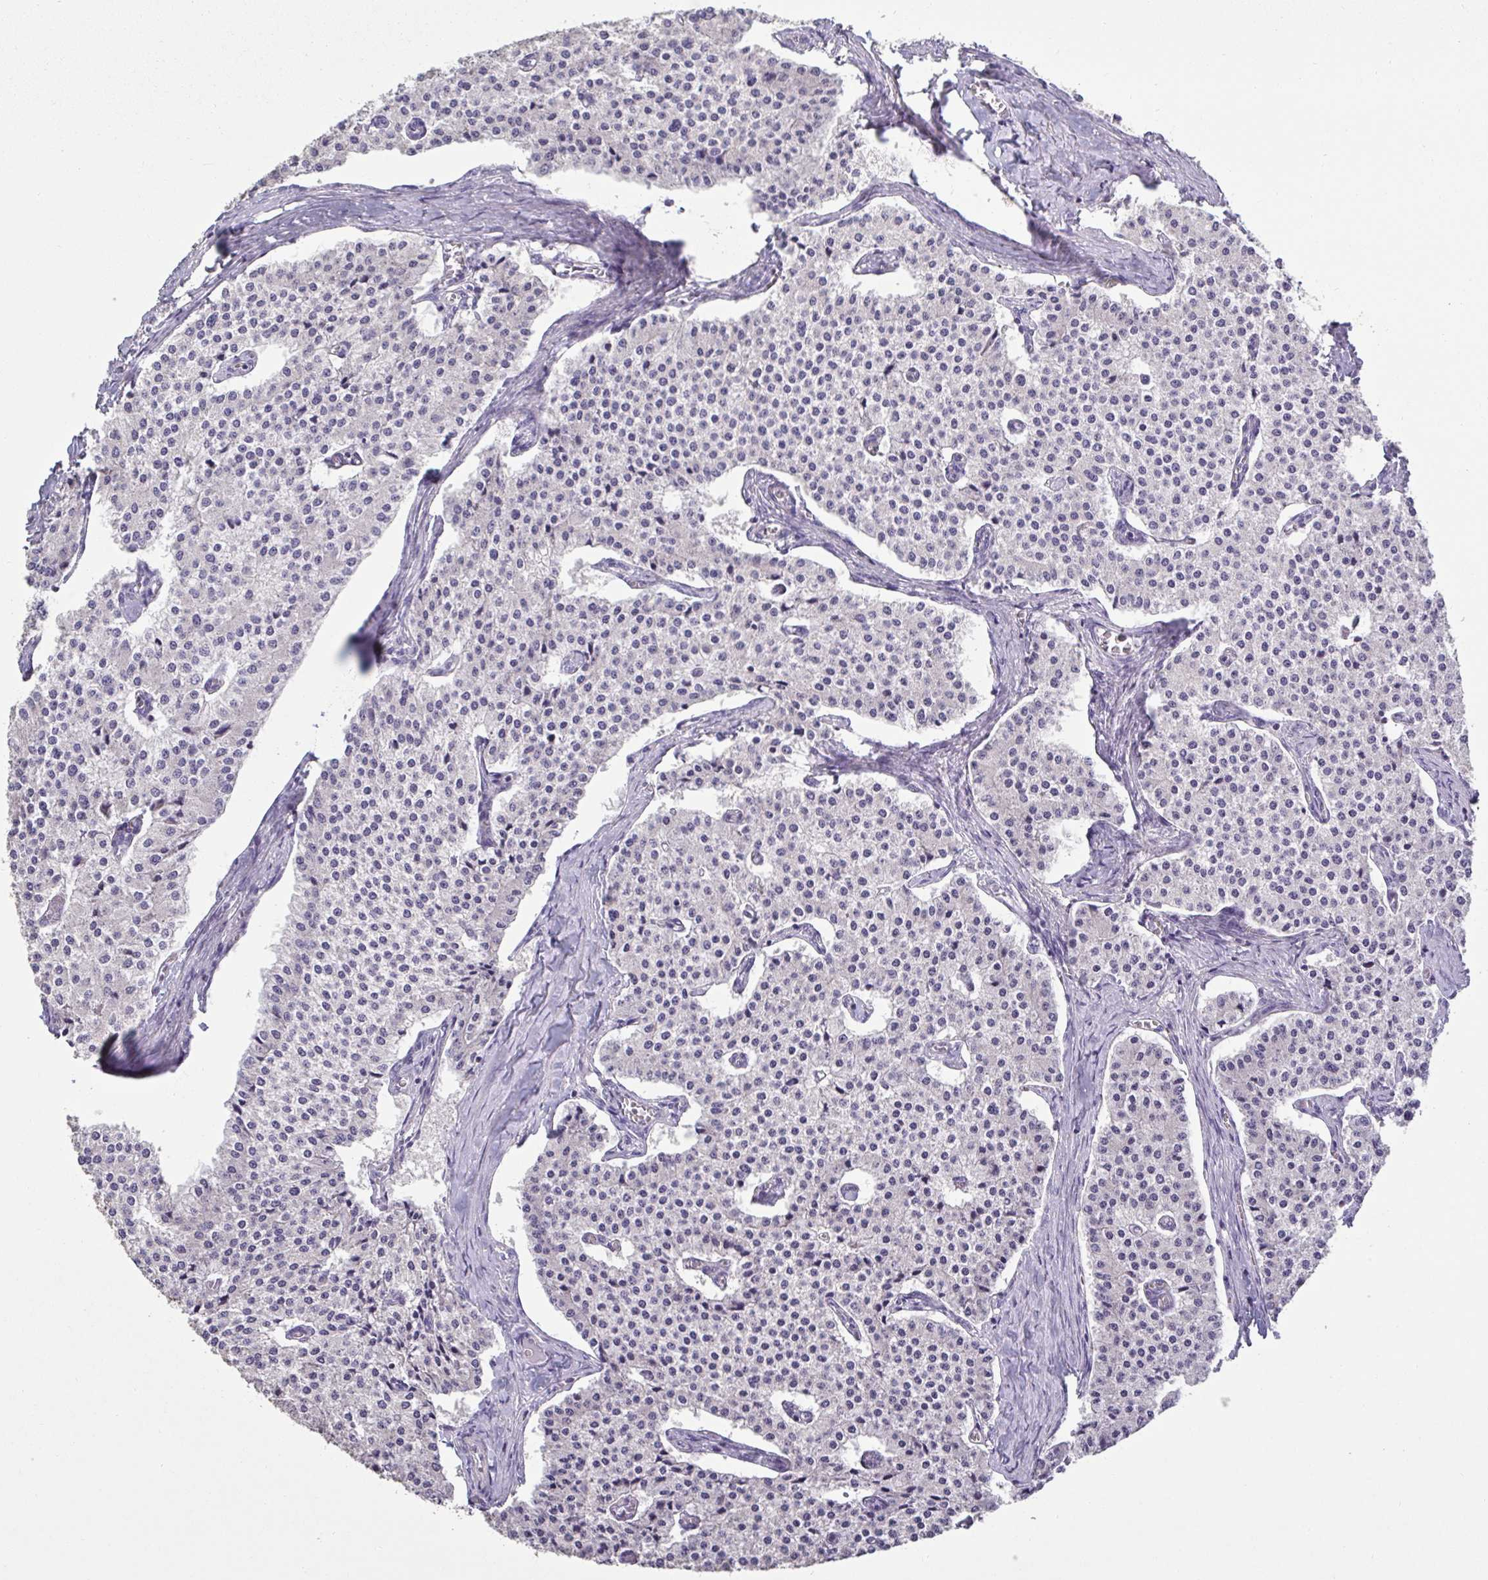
{"staining": {"intensity": "negative", "quantity": "none", "location": "none"}, "tissue": "carcinoid", "cell_type": "Tumor cells", "image_type": "cancer", "snomed": [{"axis": "morphology", "description": "Carcinoid, malignant, NOS"}, {"axis": "topography", "description": "Colon"}], "caption": "IHC image of malignant carcinoid stained for a protein (brown), which displays no positivity in tumor cells.", "gene": "CHMP5", "patient": {"sex": "female", "age": 52}}